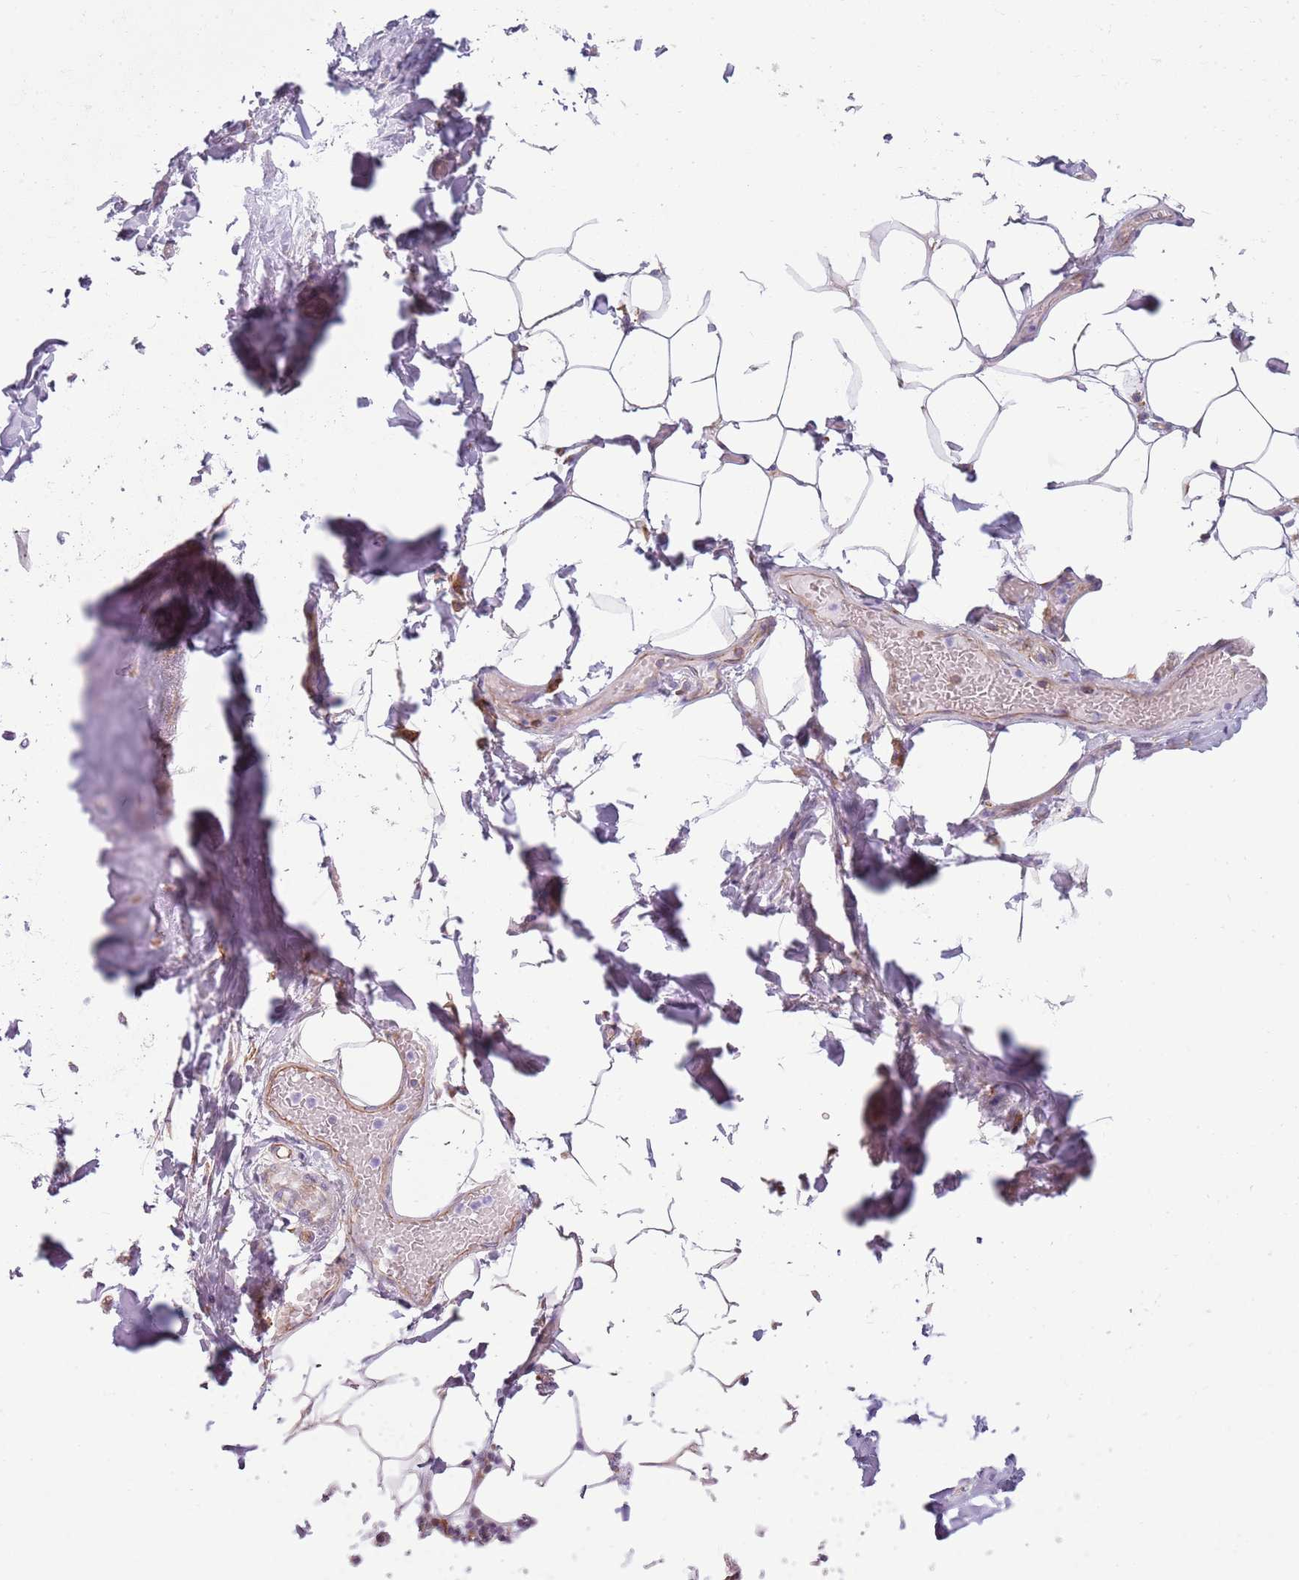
{"staining": {"intensity": "weak", "quantity": ">75%", "location": "cytoplasmic/membranous"}, "tissue": "adipose tissue", "cell_type": "Adipocytes", "image_type": "normal", "snomed": [{"axis": "morphology", "description": "Normal tissue, NOS"}, {"axis": "topography", "description": "Lymph node"}, {"axis": "topography", "description": "Cartilage tissue"}, {"axis": "topography", "description": "Bronchus"}], "caption": "Immunohistochemistry photomicrograph of benign adipose tissue: adipose tissue stained using IHC demonstrates low levels of weak protein expression localized specifically in the cytoplasmic/membranous of adipocytes, appearing as a cytoplasmic/membranous brown color.", "gene": "SNX1", "patient": {"sex": "male", "age": 63}}